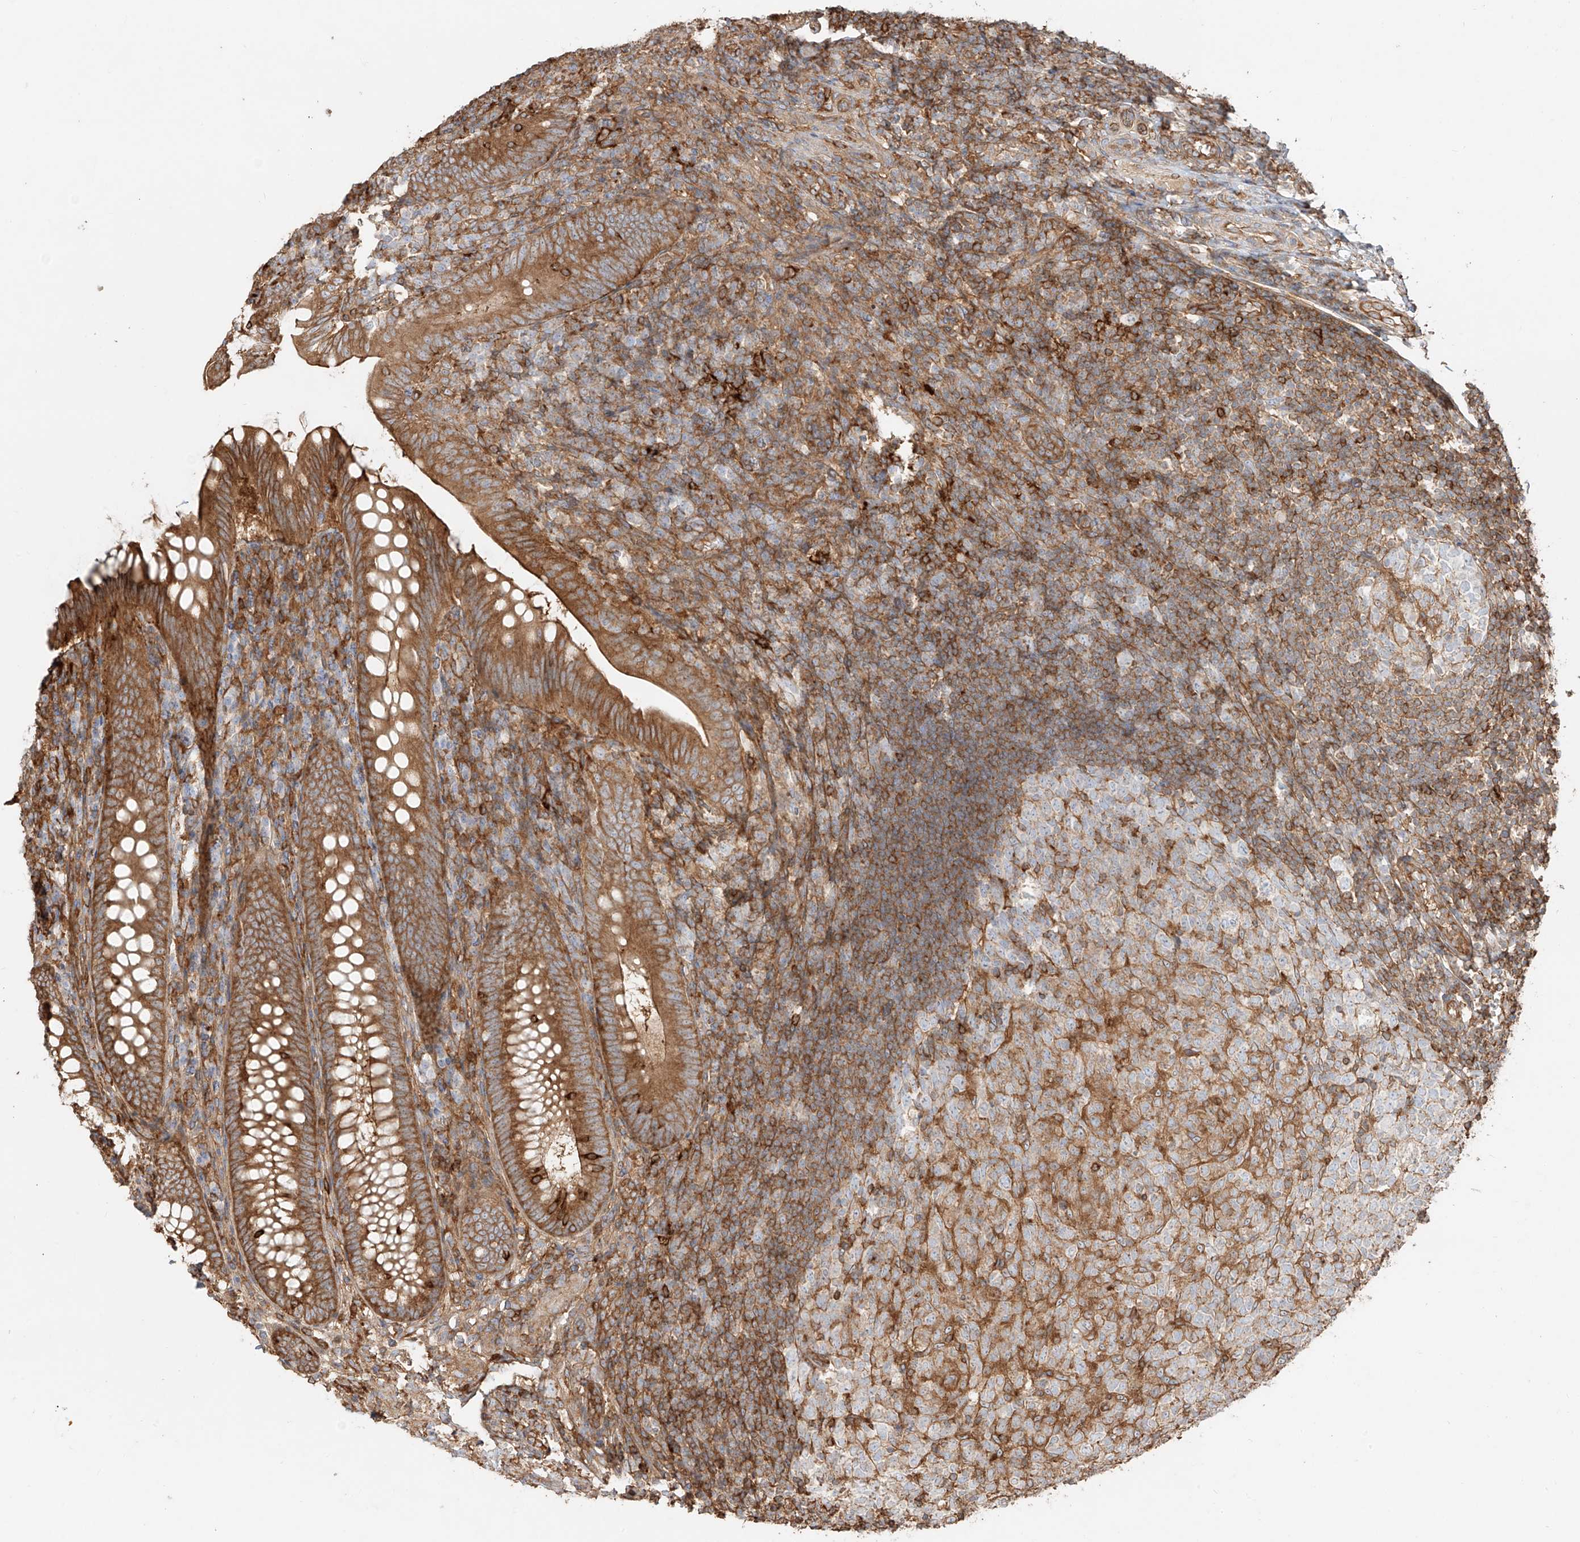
{"staining": {"intensity": "strong", "quantity": ">75%", "location": "cytoplasmic/membranous"}, "tissue": "appendix", "cell_type": "Glandular cells", "image_type": "normal", "snomed": [{"axis": "morphology", "description": "Normal tissue, NOS"}, {"axis": "topography", "description": "Appendix"}], "caption": "A brown stain highlights strong cytoplasmic/membranous staining of a protein in glandular cells of benign appendix. The staining is performed using DAB brown chromogen to label protein expression. The nuclei are counter-stained blue using hematoxylin.", "gene": "SNX9", "patient": {"sex": "male", "age": 14}}